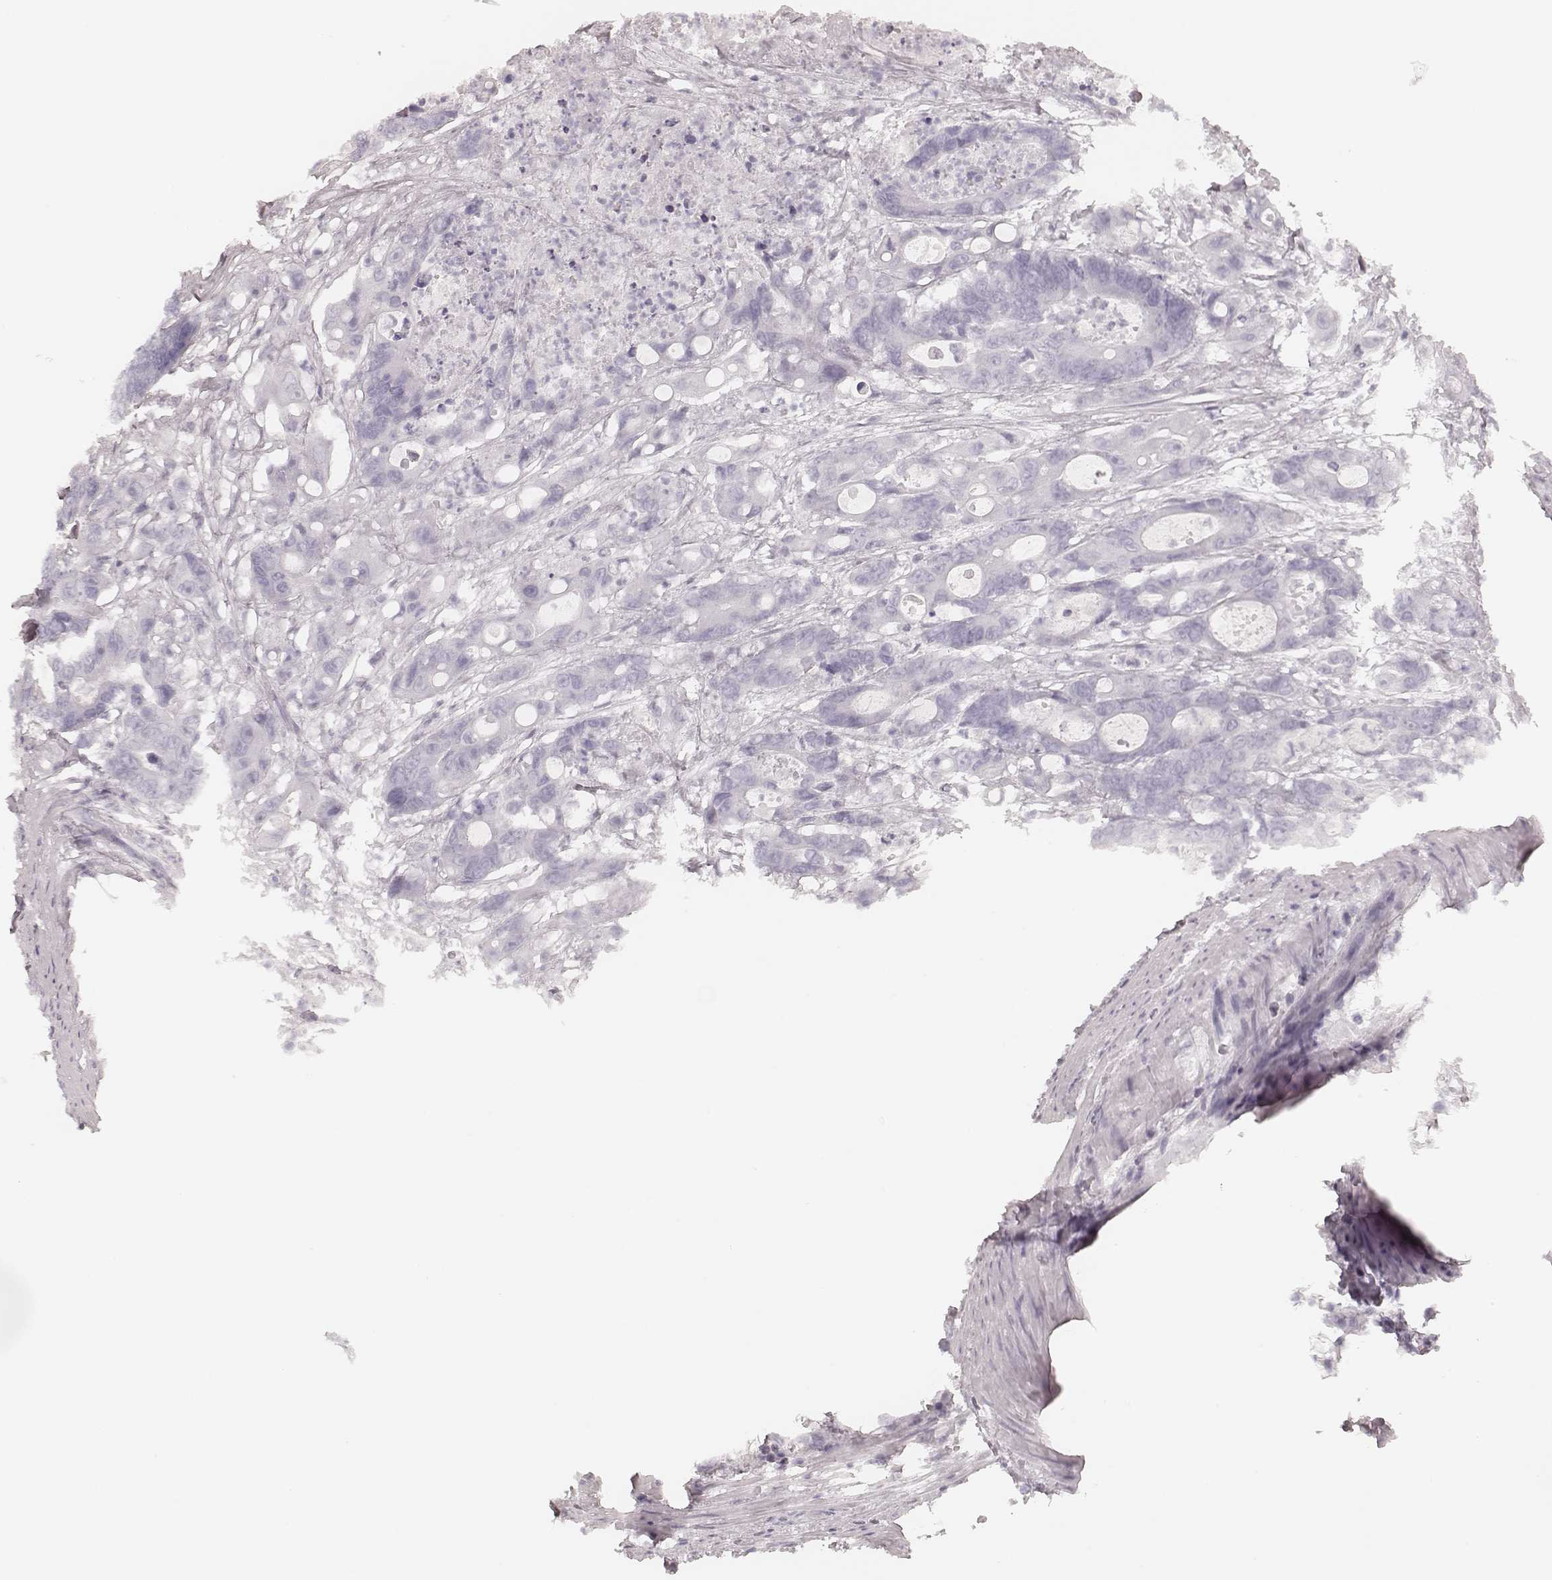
{"staining": {"intensity": "negative", "quantity": "none", "location": "none"}, "tissue": "colorectal cancer", "cell_type": "Tumor cells", "image_type": "cancer", "snomed": [{"axis": "morphology", "description": "Adenocarcinoma, NOS"}, {"axis": "topography", "description": "Rectum"}], "caption": "Tumor cells are negative for protein expression in human colorectal adenocarcinoma.", "gene": "KRT72", "patient": {"sex": "male", "age": 54}}